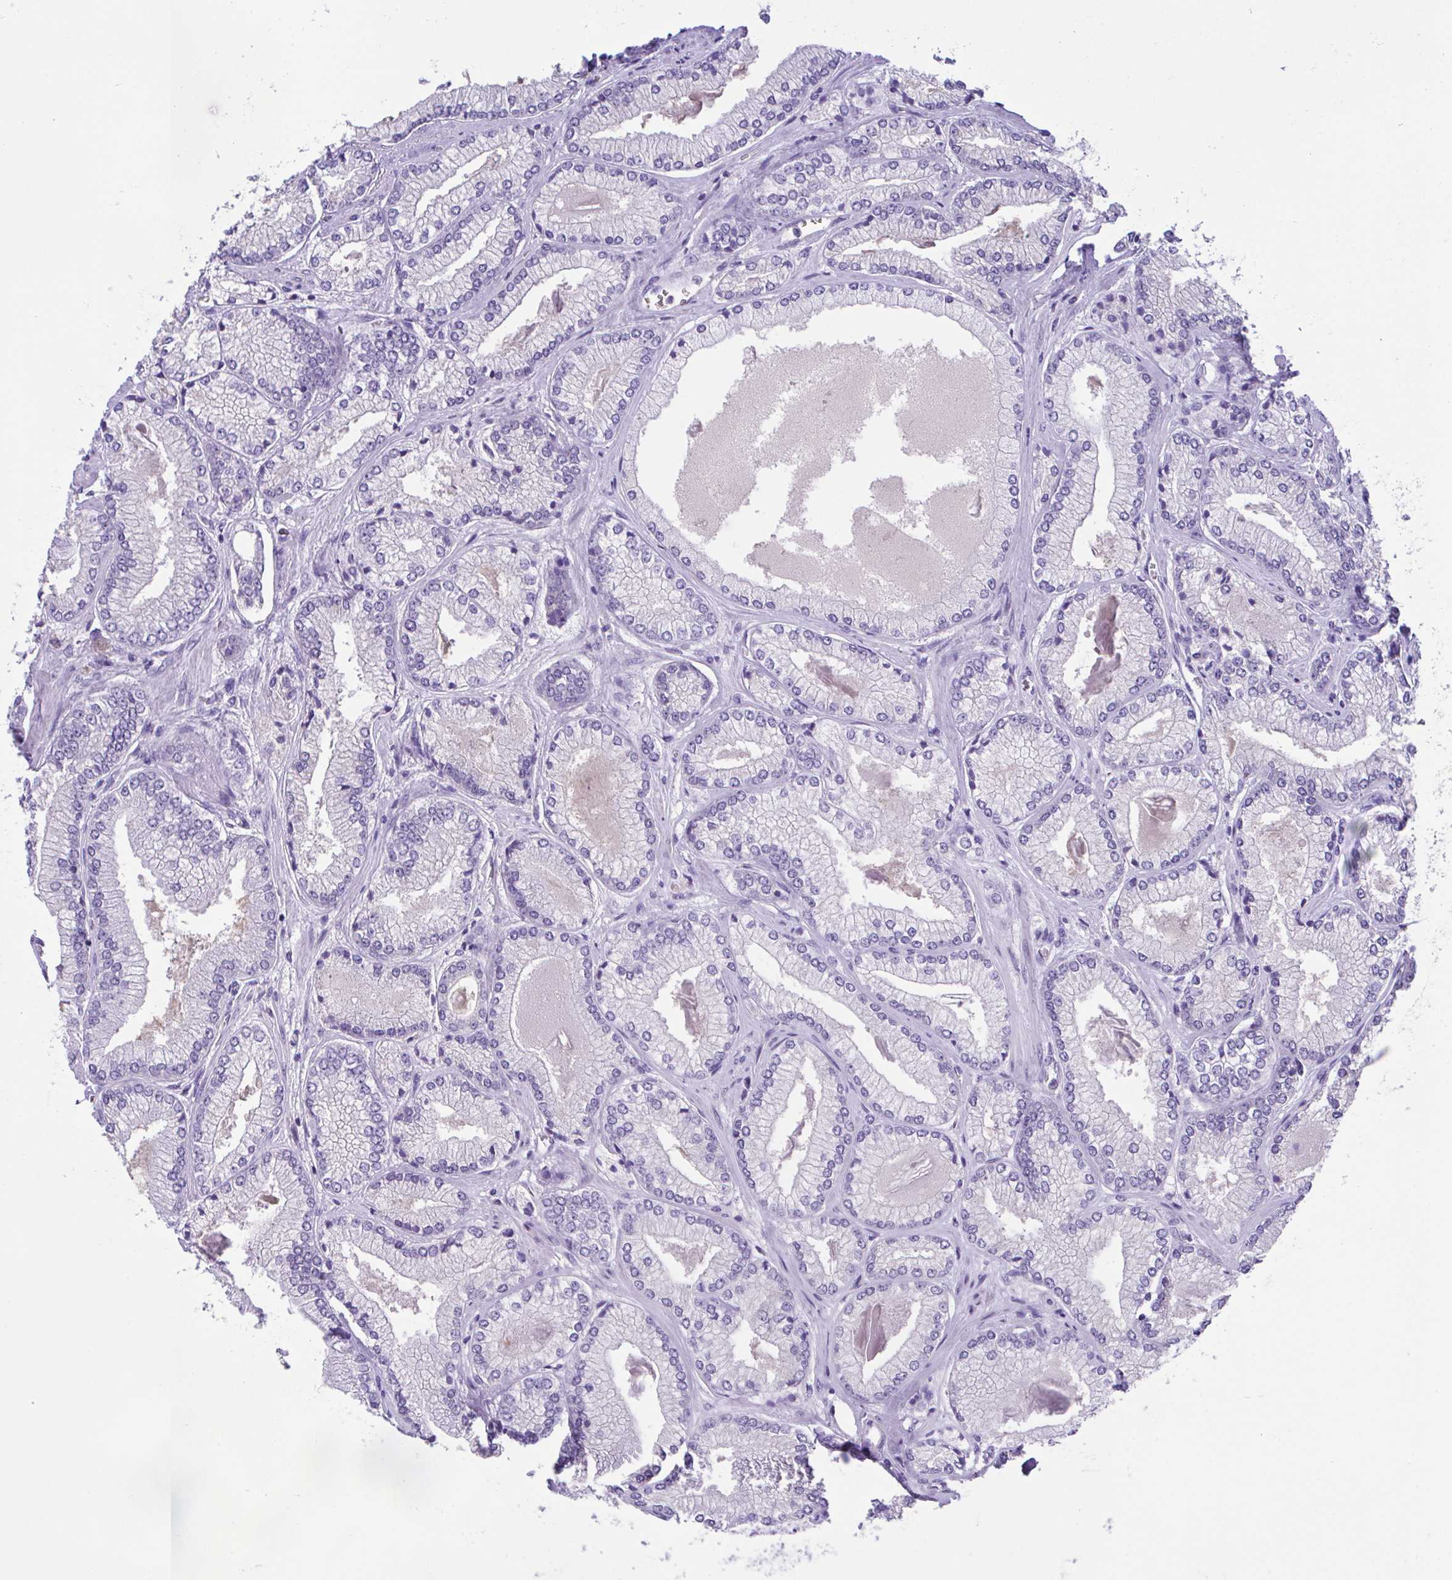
{"staining": {"intensity": "negative", "quantity": "none", "location": "none"}, "tissue": "prostate cancer", "cell_type": "Tumor cells", "image_type": "cancer", "snomed": [{"axis": "morphology", "description": "Adenocarcinoma, Low grade"}, {"axis": "topography", "description": "Prostate"}], "caption": "Immunohistochemical staining of human prostate adenocarcinoma (low-grade) demonstrates no significant expression in tumor cells. The staining is performed using DAB (3,3'-diaminobenzidine) brown chromogen with nuclei counter-stained in using hematoxylin.", "gene": "HOXB4", "patient": {"sex": "male", "age": 67}}